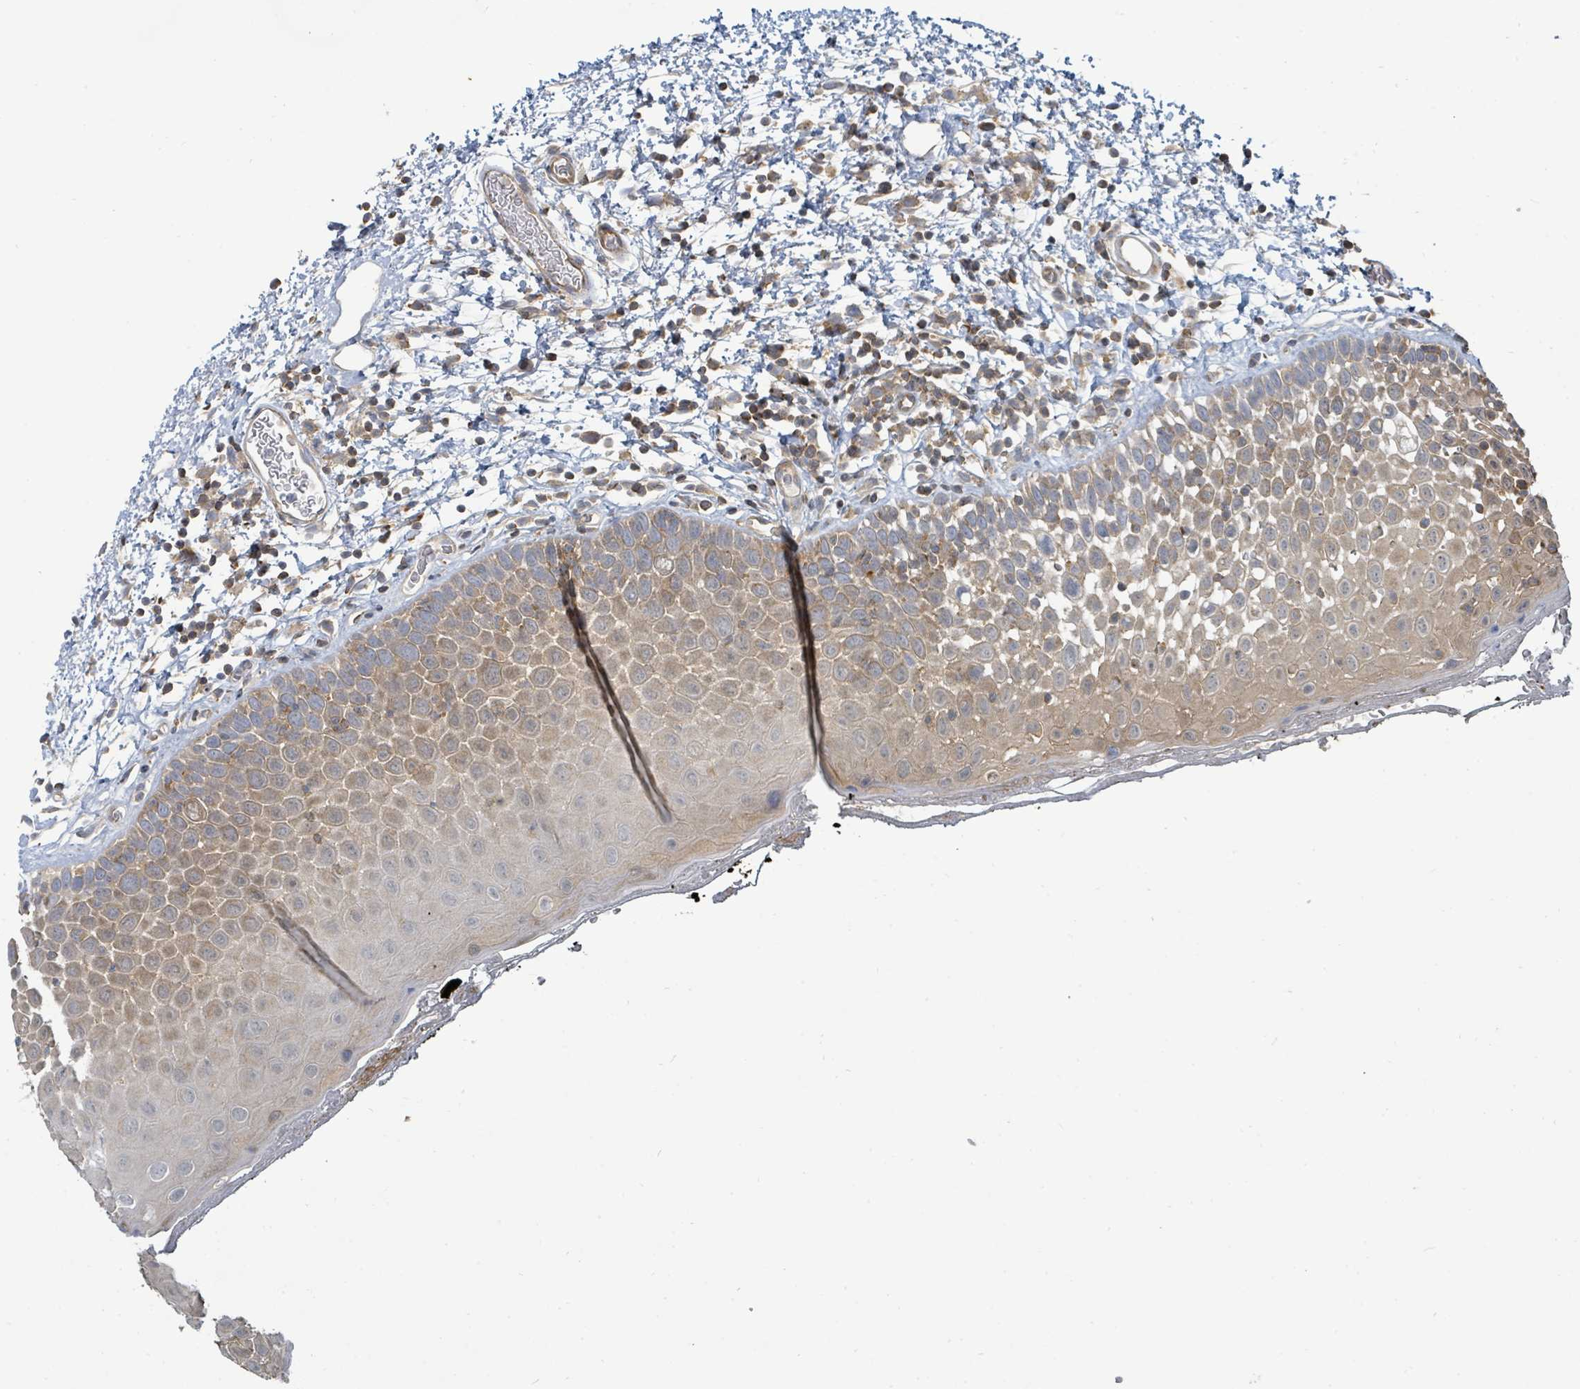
{"staining": {"intensity": "weak", "quantity": "25%-75%", "location": "cytoplasmic/membranous"}, "tissue": "oral mucosa", "cell_type": "Squamous epithelial cells", "image_type": "normal", "snomed": [{"axis": "morphology", "description": "Normal tissue, NOS"}, {"axis": "morphology", "description": "Squamous cell carcinoma, NOS"}, {"axis": "topography", "description": "Oral tissue"}, {"axis": "topography", "description": "Tounge, NOS"}, {"axis": "topography", "description": "Head-Neck"}], "caption": "This image exhibits immunohistochemistry staining of benign oral mucosa, with low weak cytoplasmic/membranous expression in about 25%-75% of squamous epithelial cells.", "gene": "BOLA2B", "patient": {"sex": "male", "age": 76}}